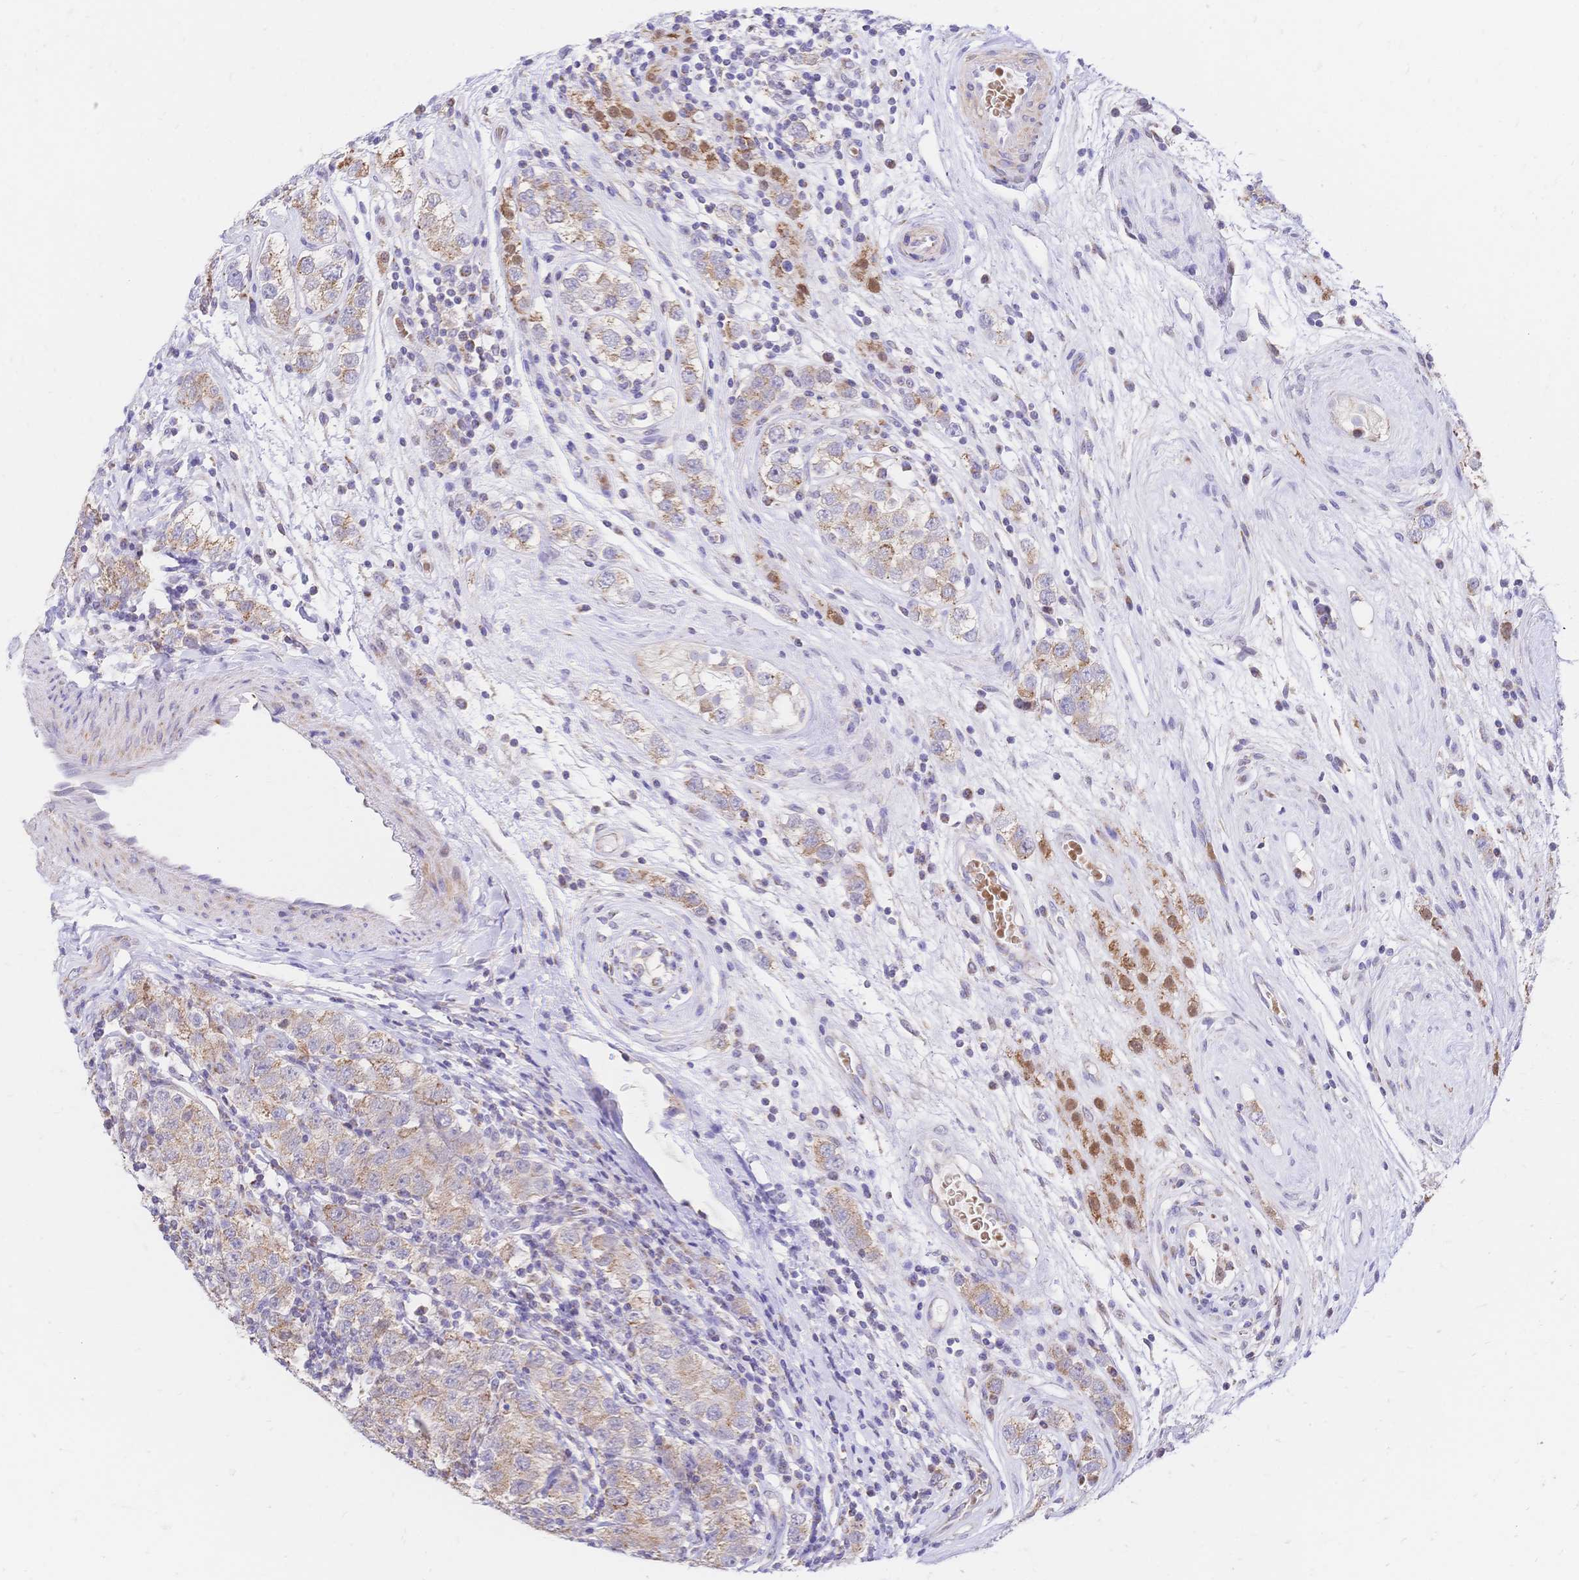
{"staining": {"intensity": "weak", "quantity": ">75%", "location": "cytoplasmic/membranous"}, "tissue": "testis cancer", "cell_type": "Tumor cells", "image_type": "cancer", "snomed": [{"axis": "morphology", "description": "Seminoma, NOS"}, {"axis": "topography", "description": "Testis"}], "caption": "Testis cancer (seminoma) stained with DAB immunohistochemistry displays low levels of weak cytoplasmic/membranous positivity in about >75% of tumor cells. The protein is stained brown, and the nuclei are stained in blue (DAB IHC with brightfield microscopy, high magnification).", "gene": "CLEC18B", "patient": {"sex": "male", "age": 34}}